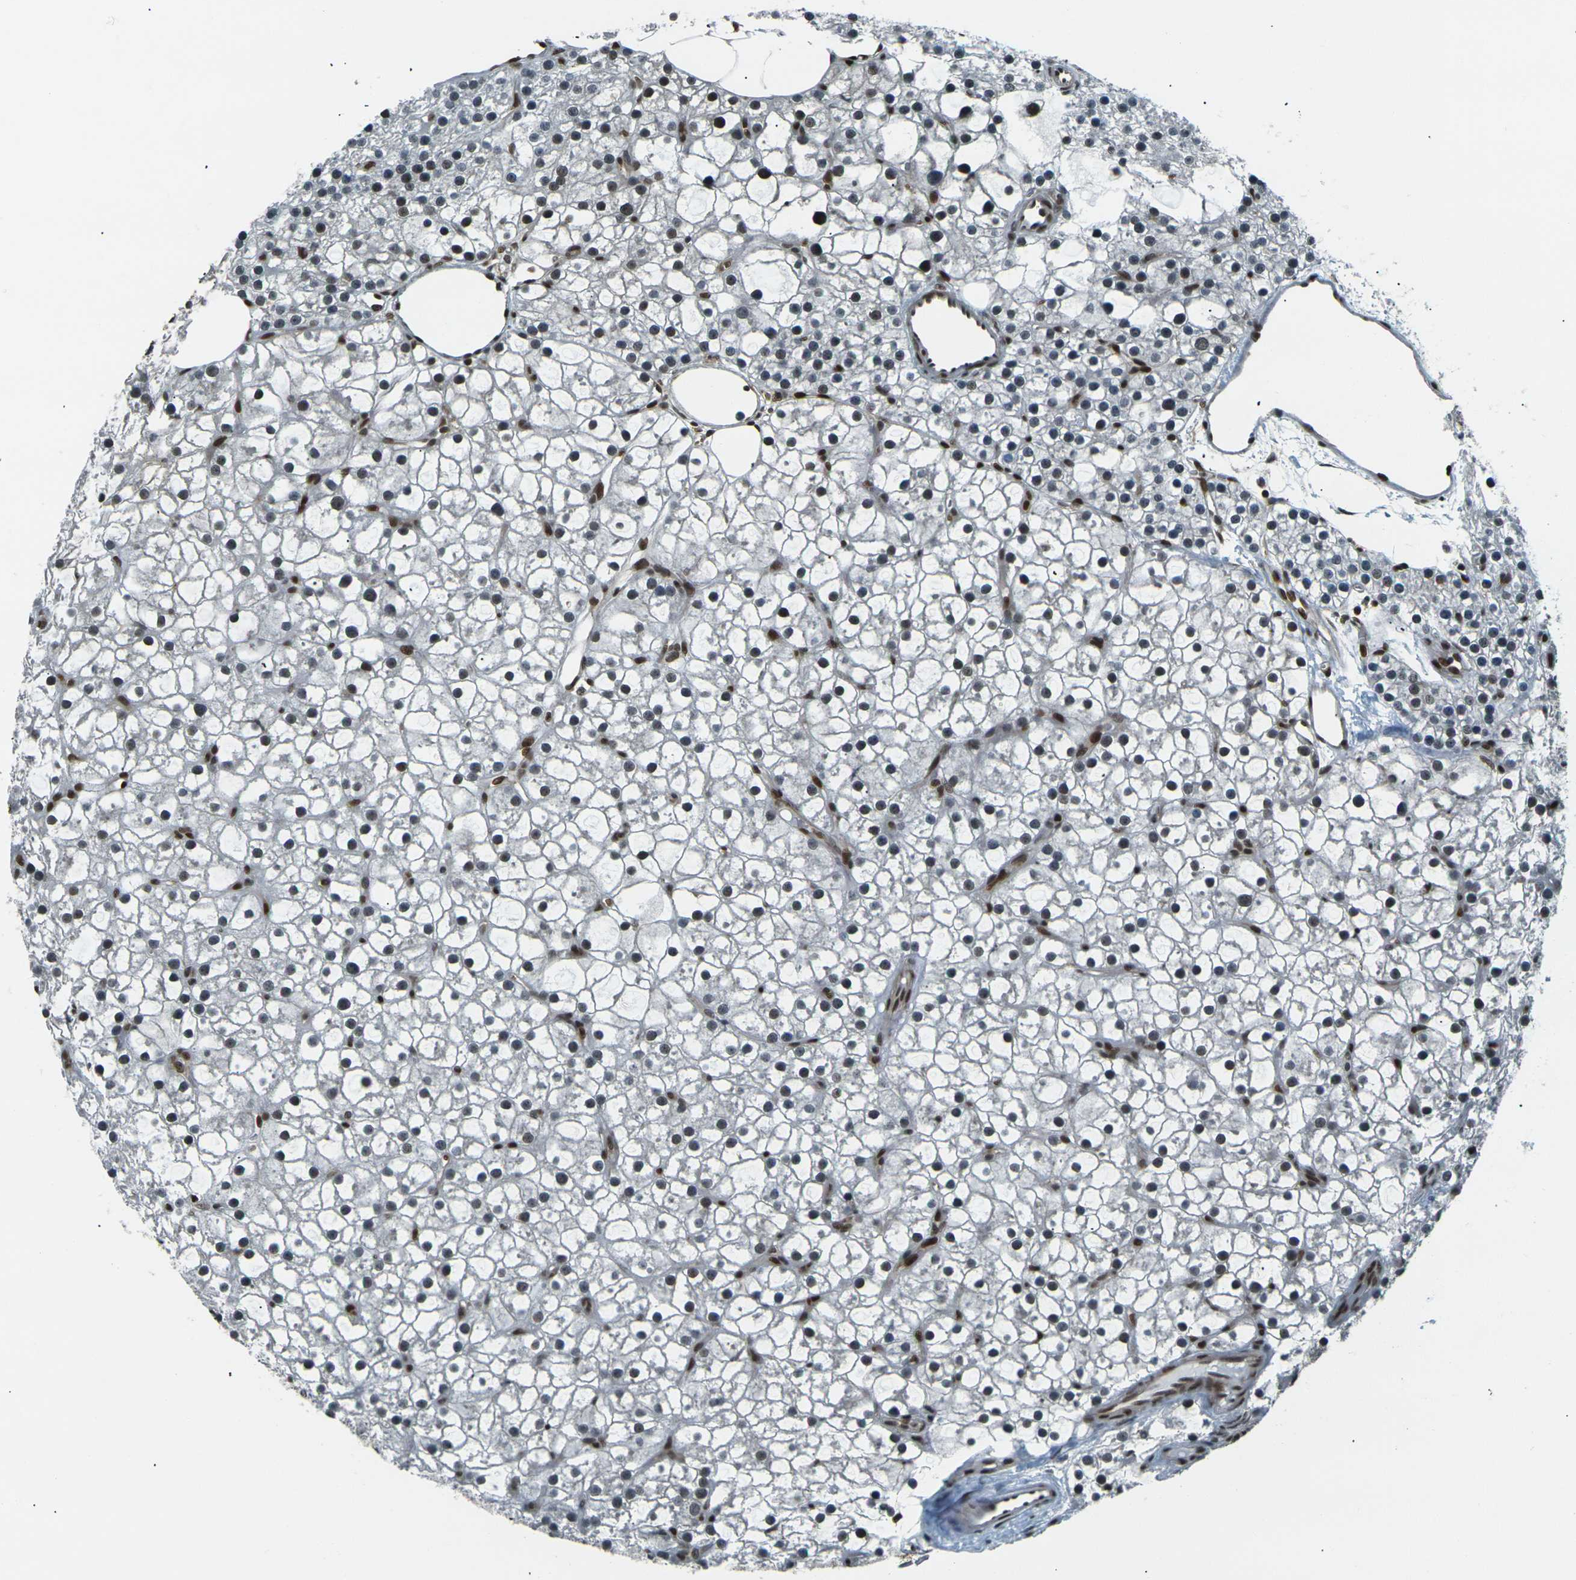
{"staining": {"intensity": "strong", "quantity": "25%-75%", "location": "nuclear"}, "tissue": "parathyroid gland", "cell_type": "Glandular cells", "image_type": "normal", "snomed": [{"axis": "morphology", "description": "Normal tissue, NOS"}, {"axis": "morphology", "description": "Adenoma, NOS"}, {"axis": "topography", "description": "Parathyroid gland"}], "caption": "Protein staining by IHC exhibits strong nuclear positivity in approximately 25%-75% of glandular cells in normal parathyroid gland.", "gene": "NHEJ1", "patient": {"sex": "female", "age": 70}}